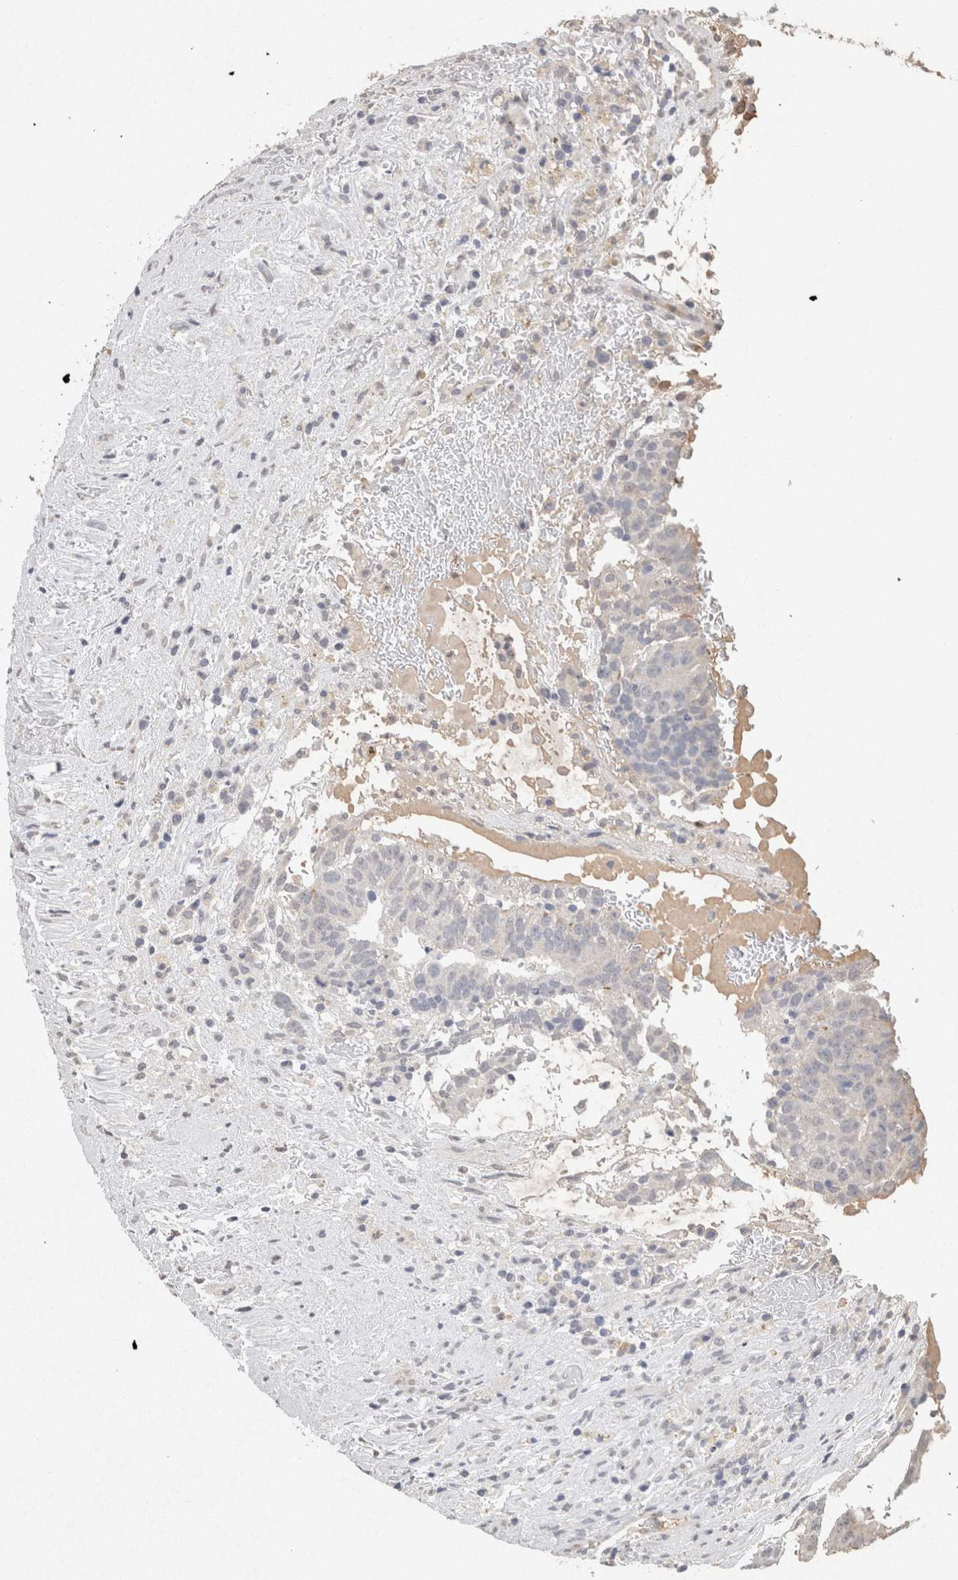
{"staining": {"intensity": "negative", "quantity": "none", "location": "none"}, "tissue": "testis cancer", "cell_type": "Tumor cells", "image_type": "cancer", "snomed": [{"axis": "morphology", "description": "Seminoma, NOS"}, {"axis": "morphology", "description": "Carcinoma, Embryonal, NOS"}, {"axis": "topography", "description": "Testis"}], "caption": "Human testis cancer (seminoma) stained for a protein using IHC shows no expression in tumor cells.", "gene": "FABP7", "patient": {"sex": "male", "age": 52}}